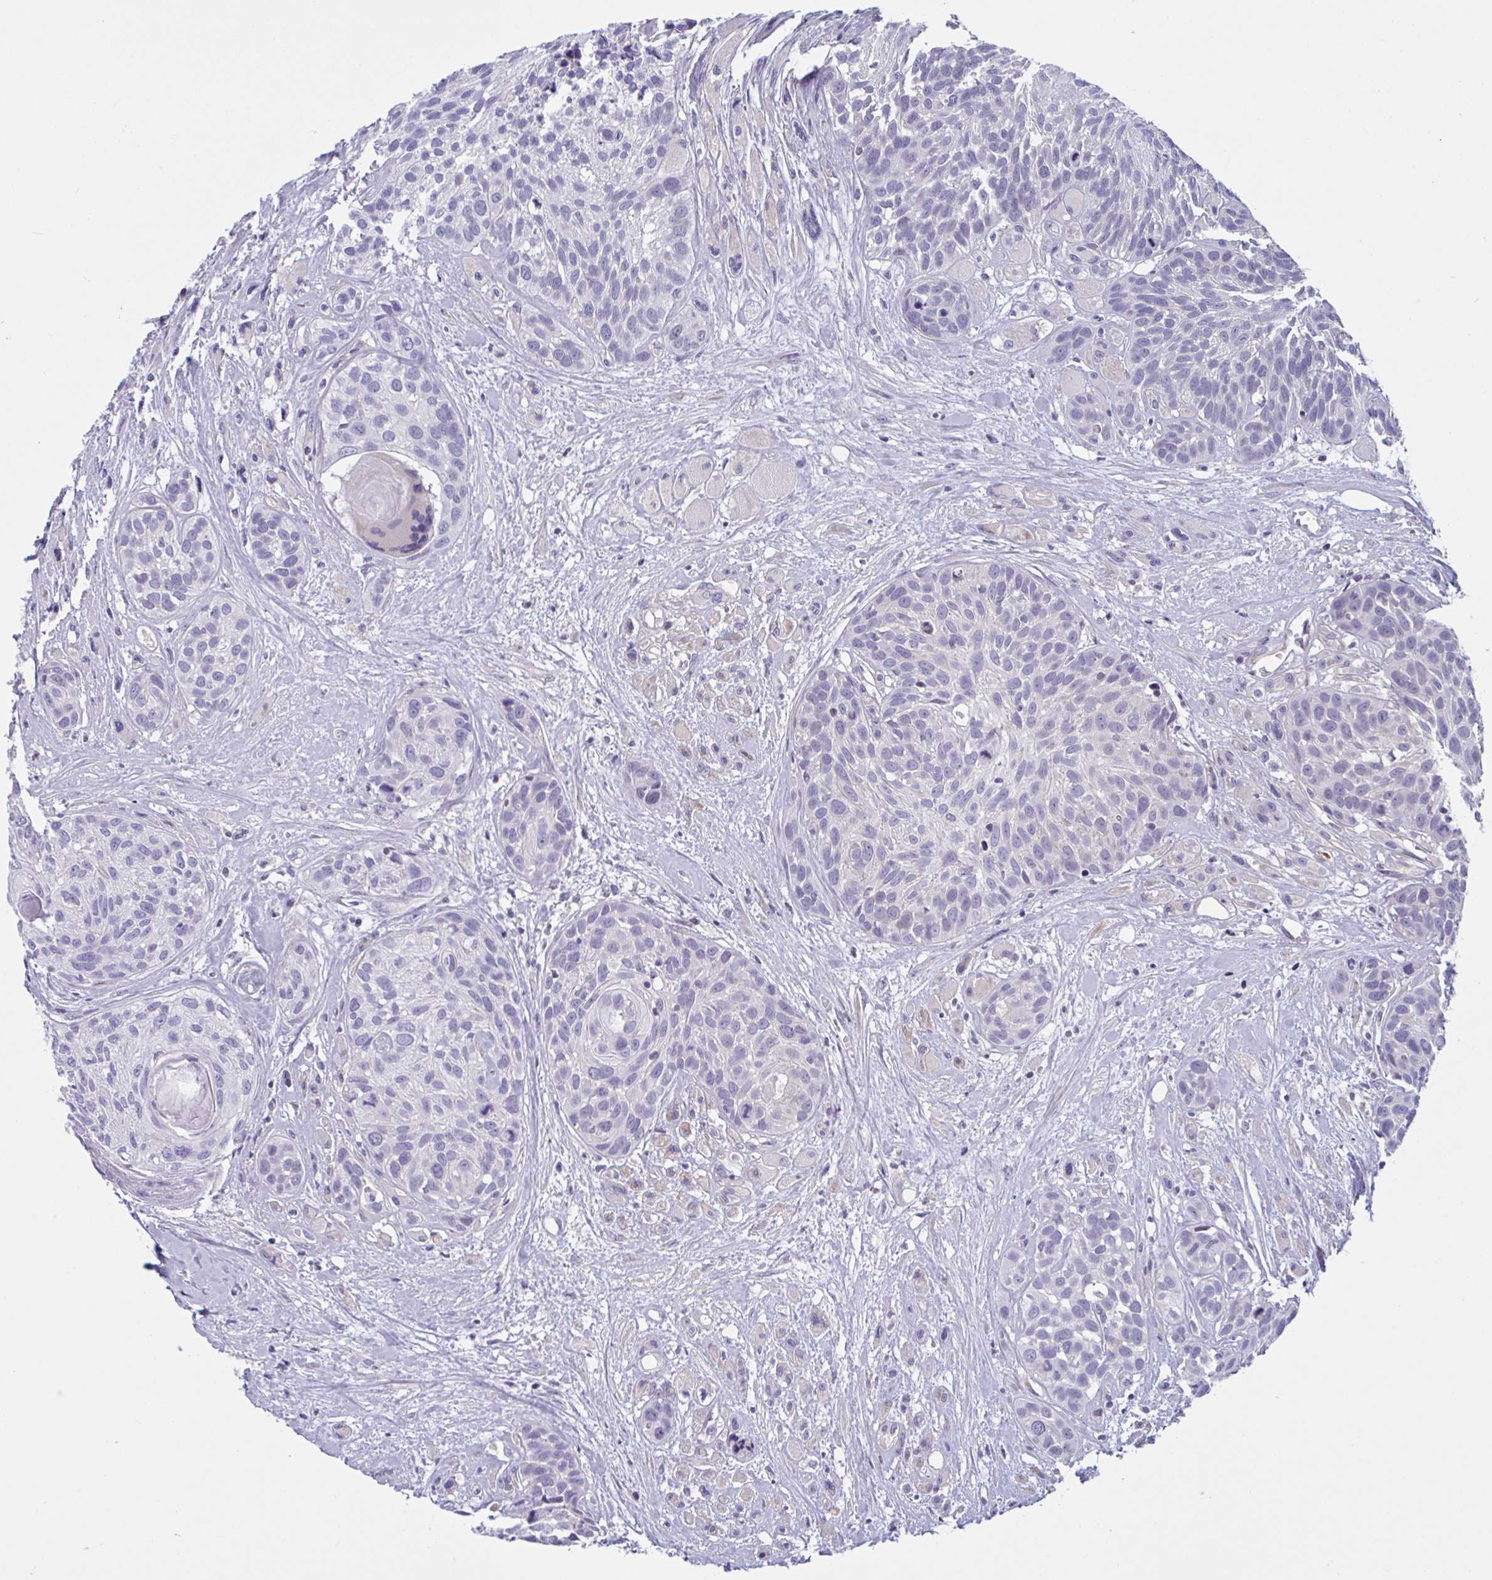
{"staining": {"intensity": "negative", "quantity": "none", "location": "none"}, "tissue": "head and neck cancer", "cell_type": "Tumor cells", "image_type": "cancer", "snomed": [{"axis": "morphology", "description": "Squamous cell carcinoma, NOS"}, {"axis": "topography", "description": "Head-Neck"}], "caption": "An image of human head and neck cancer (squamous cell carcinoma) is negative for staining in tumor cells.", "gene": "SNX11", "patient": {"sex": "female", "age": 50}}